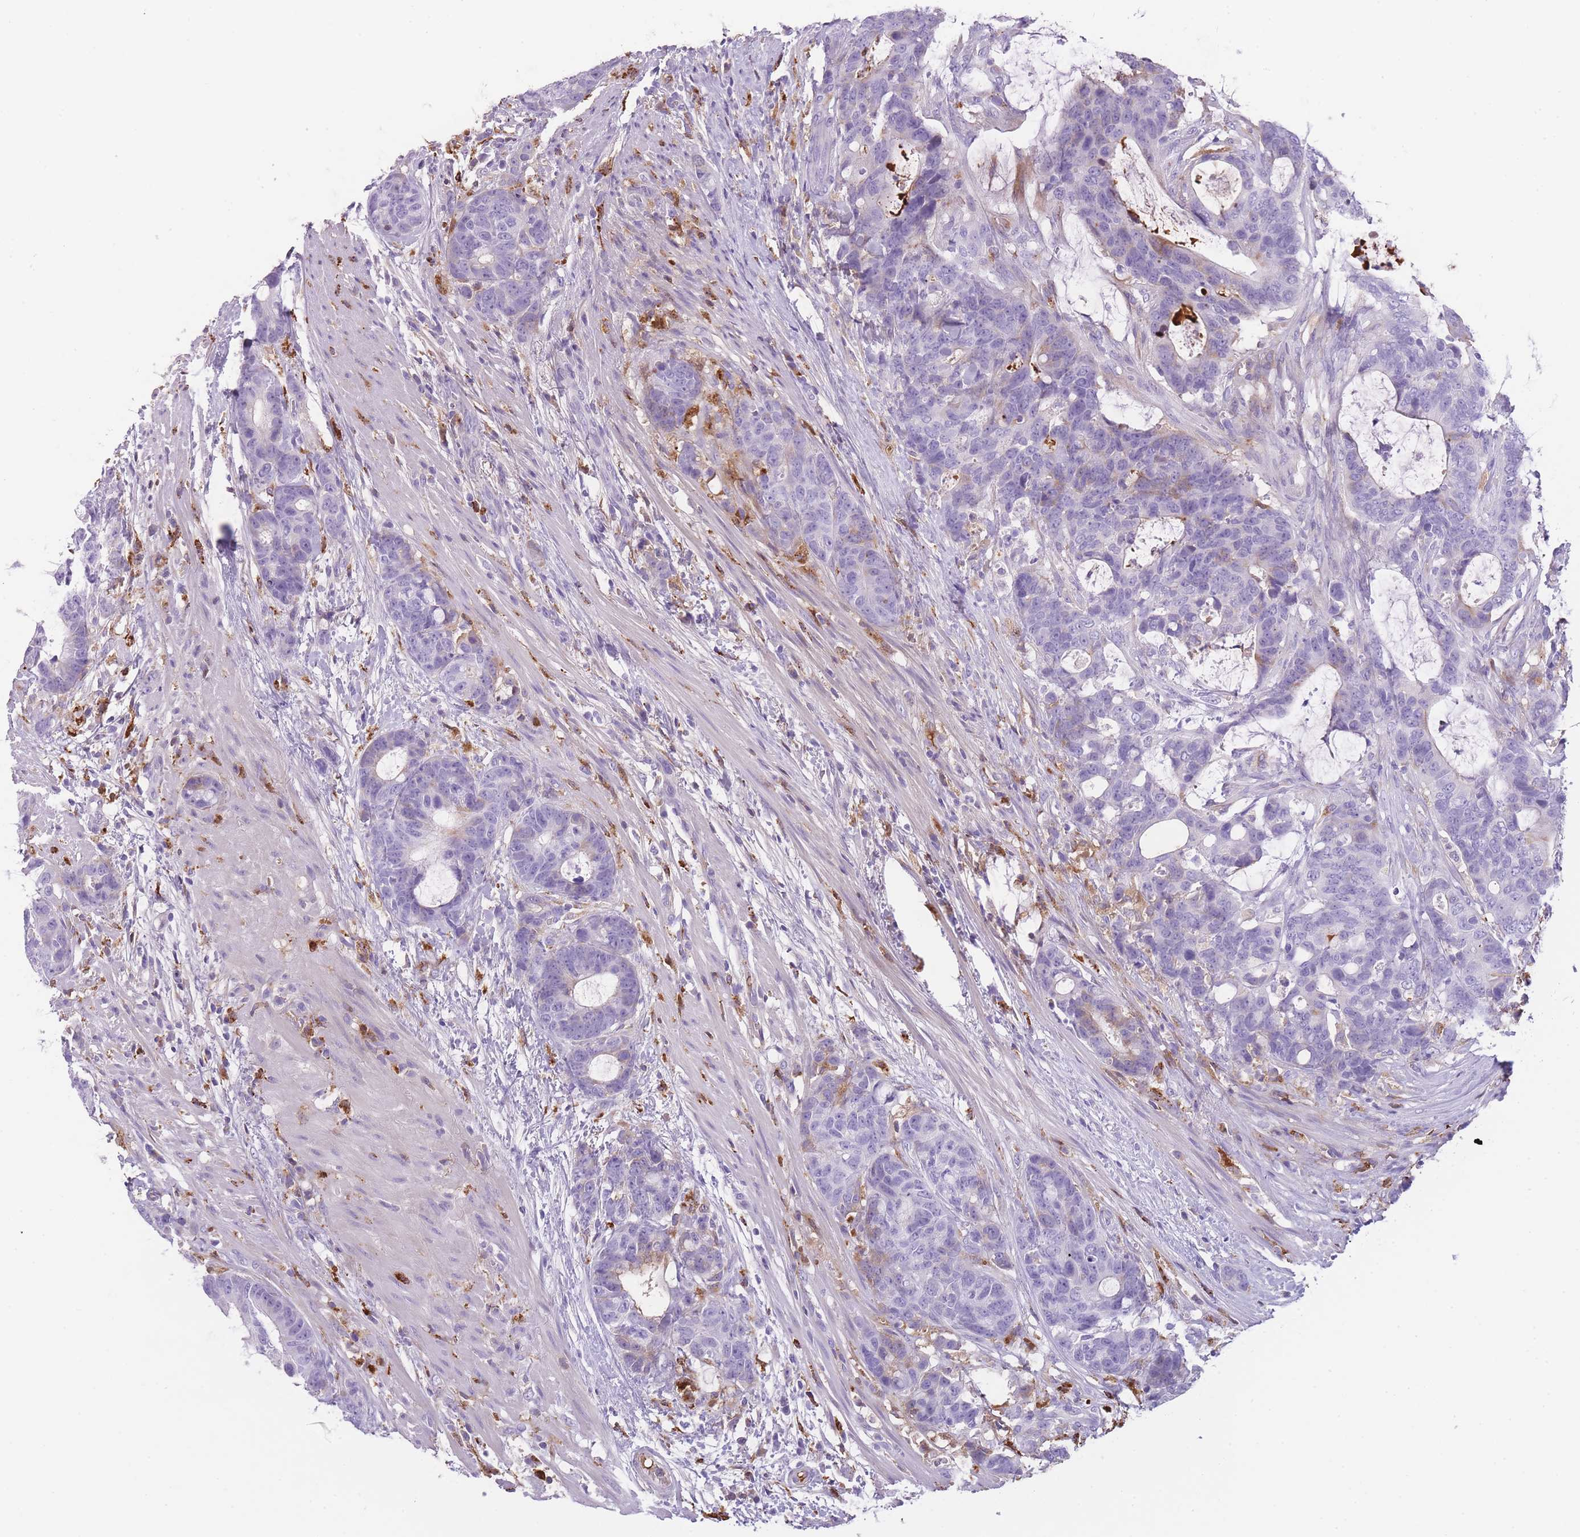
{"staining": {"intensity": "negative", "quantity": "none", "location": "none"}, "tissue": "colorectal cancer", "cell_type": "Tumor cells", "image_type": "cancer", "snomed": [{"axis": "morphology", "description": "Adenocarcinoma, NOS"}, {"axis": "topography", "description": "Colon"}], "caption": "Tumor cells show no significant staining in colorectal adenocarcinoma.", "gene": "GNAT1", "patient": {"sex": "female", "age": 82}}